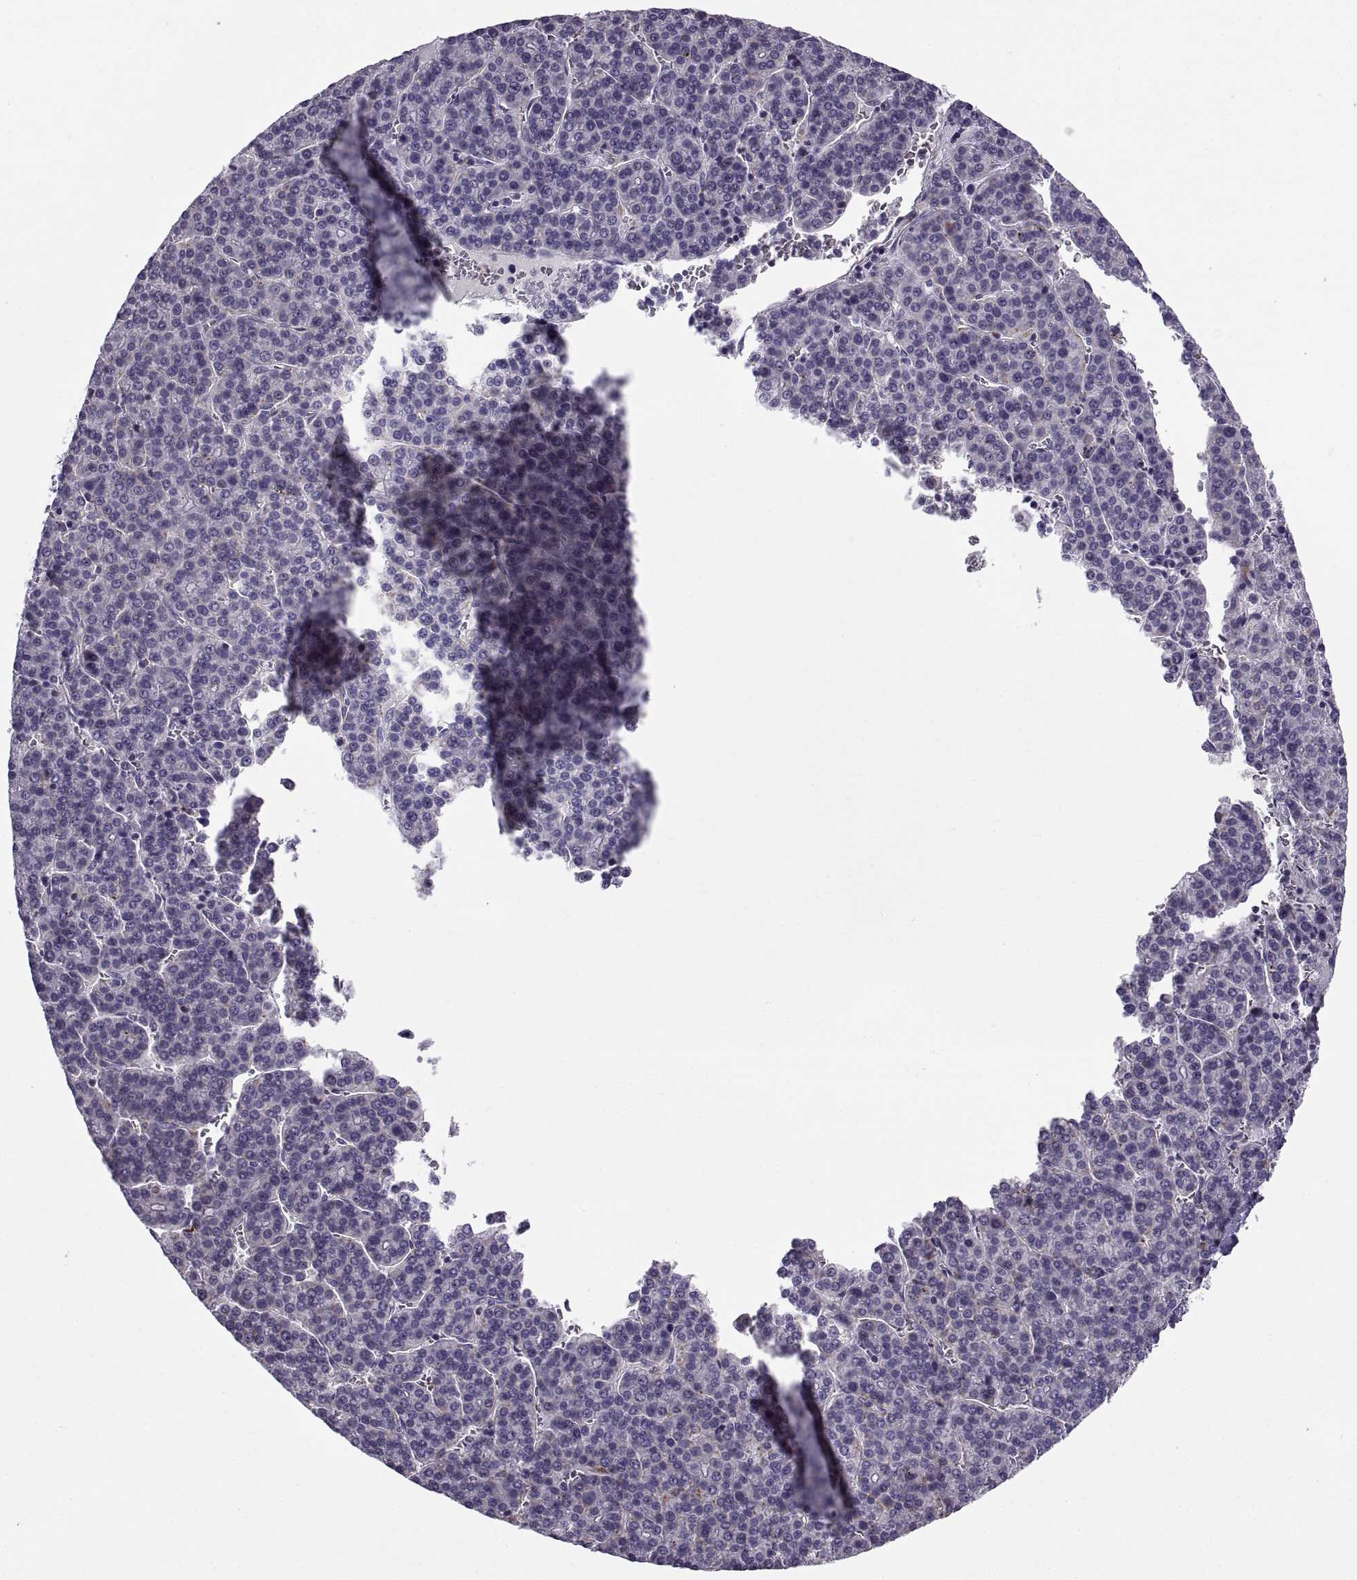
{"staining": {"intensity": "negative", "quantity": "none", "location": "none"}, "tissue": "liver cancer", "cell_type": "Tumor cells", "image_type": "cancer", "snomed": [{"axis": "morphology", "description": "Carcinoma, Hepatocellular, NOS"}, {"axis": "topography", "description": "Liver"}], "caption": "Protein analysis of liver cancer (hepatocellular carcinoma) displays no significant positivity in tumor cells.", "gene": "CALCR", "patient": {"sex": "female", "age": 58}}